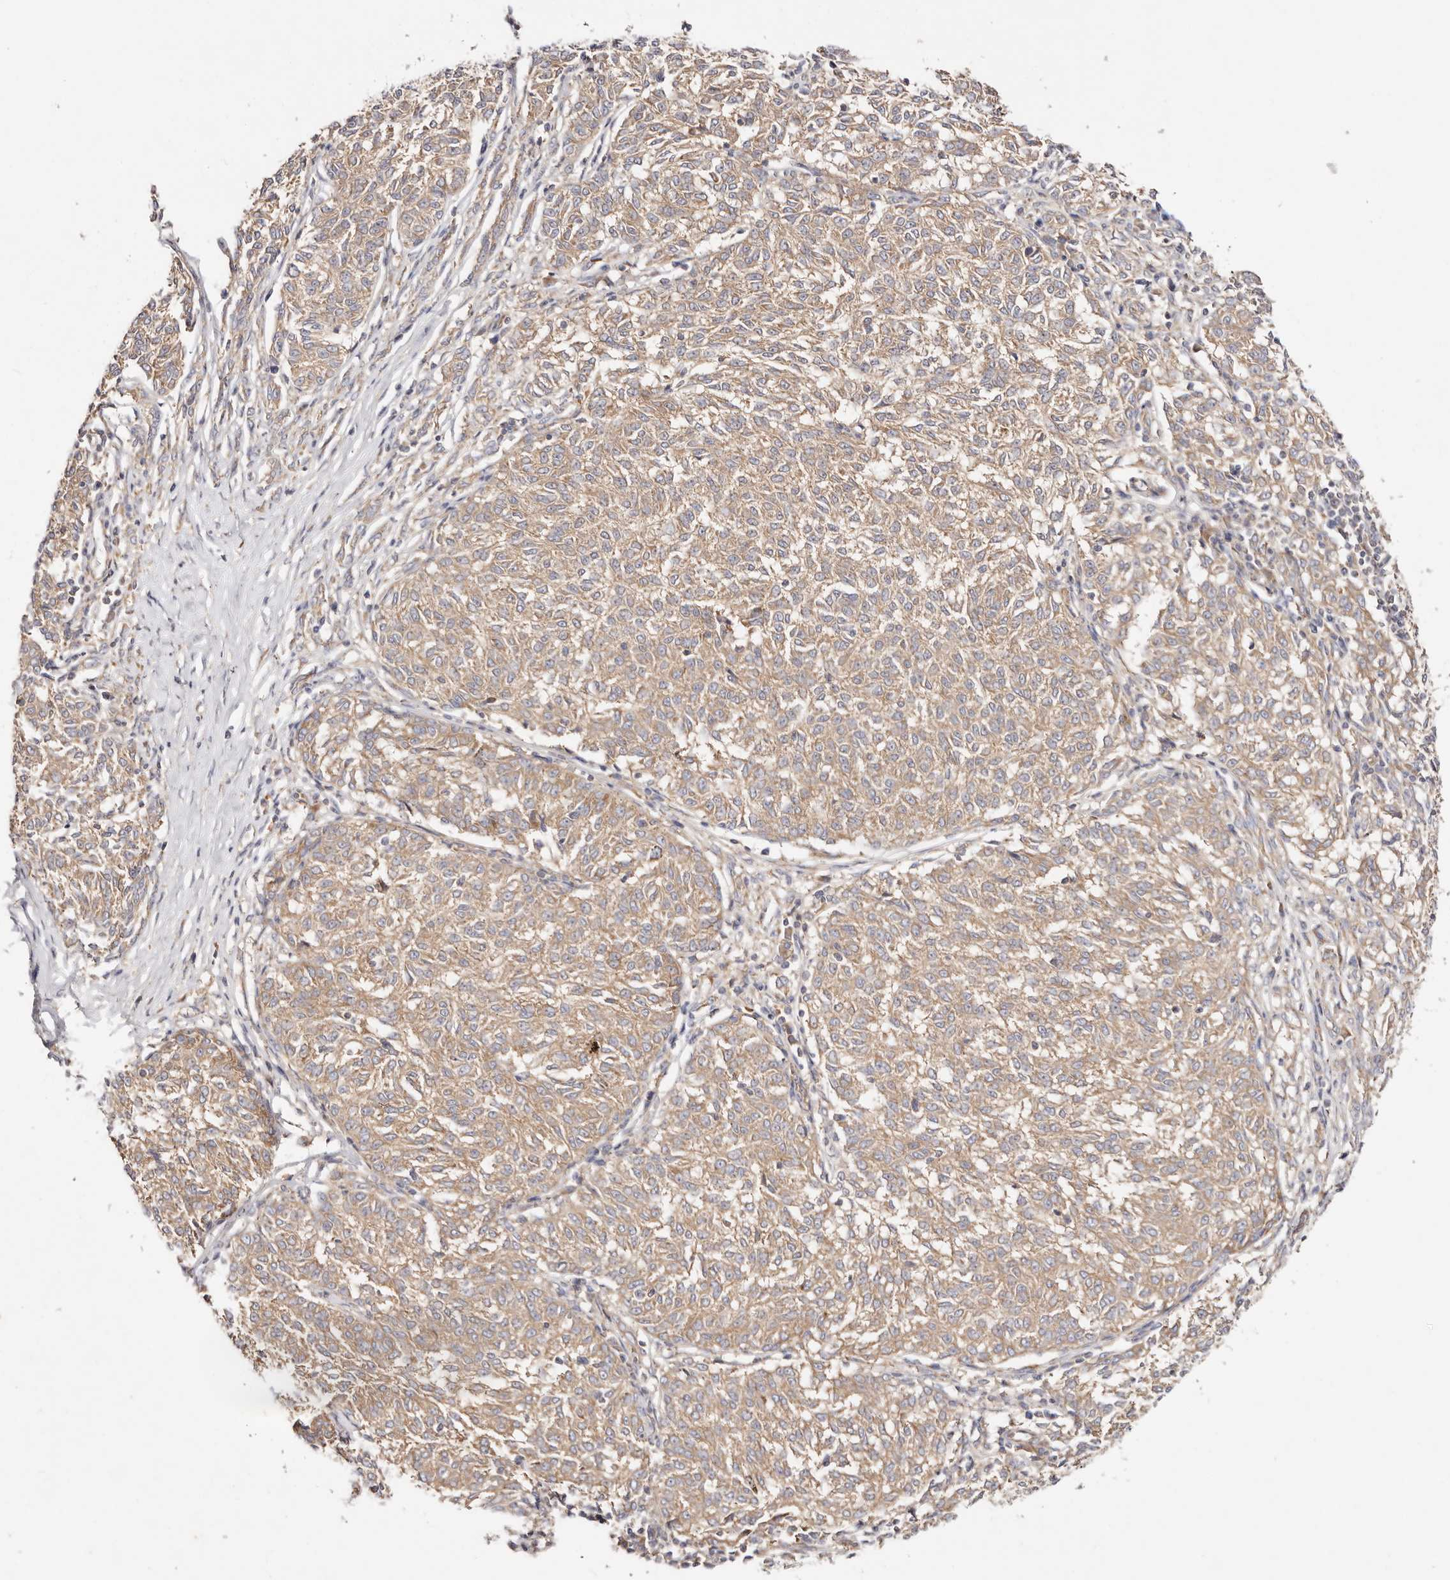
{"staining": {"intensity": "weak", "quantity": ">75%", "location": "cytoplasmic/membranous"}, "tissue": "melanoma", "cell_type": "Tumor cells", "image_type": "cancer", "snomed": [{"axis": "morphology", "description": "Malignant melanoma, NOS"}, {"axis": "topography", "description": "Skin"}], "caption": "IHC (DAB (3,3'-diaminobenzidine)) staining of melanoma displays weak cytoplasmic/membranous protein expression in approximately >75% of tumor cells.", "gene": "GNA13", "patient": {"sex": "female", "age": 72}}